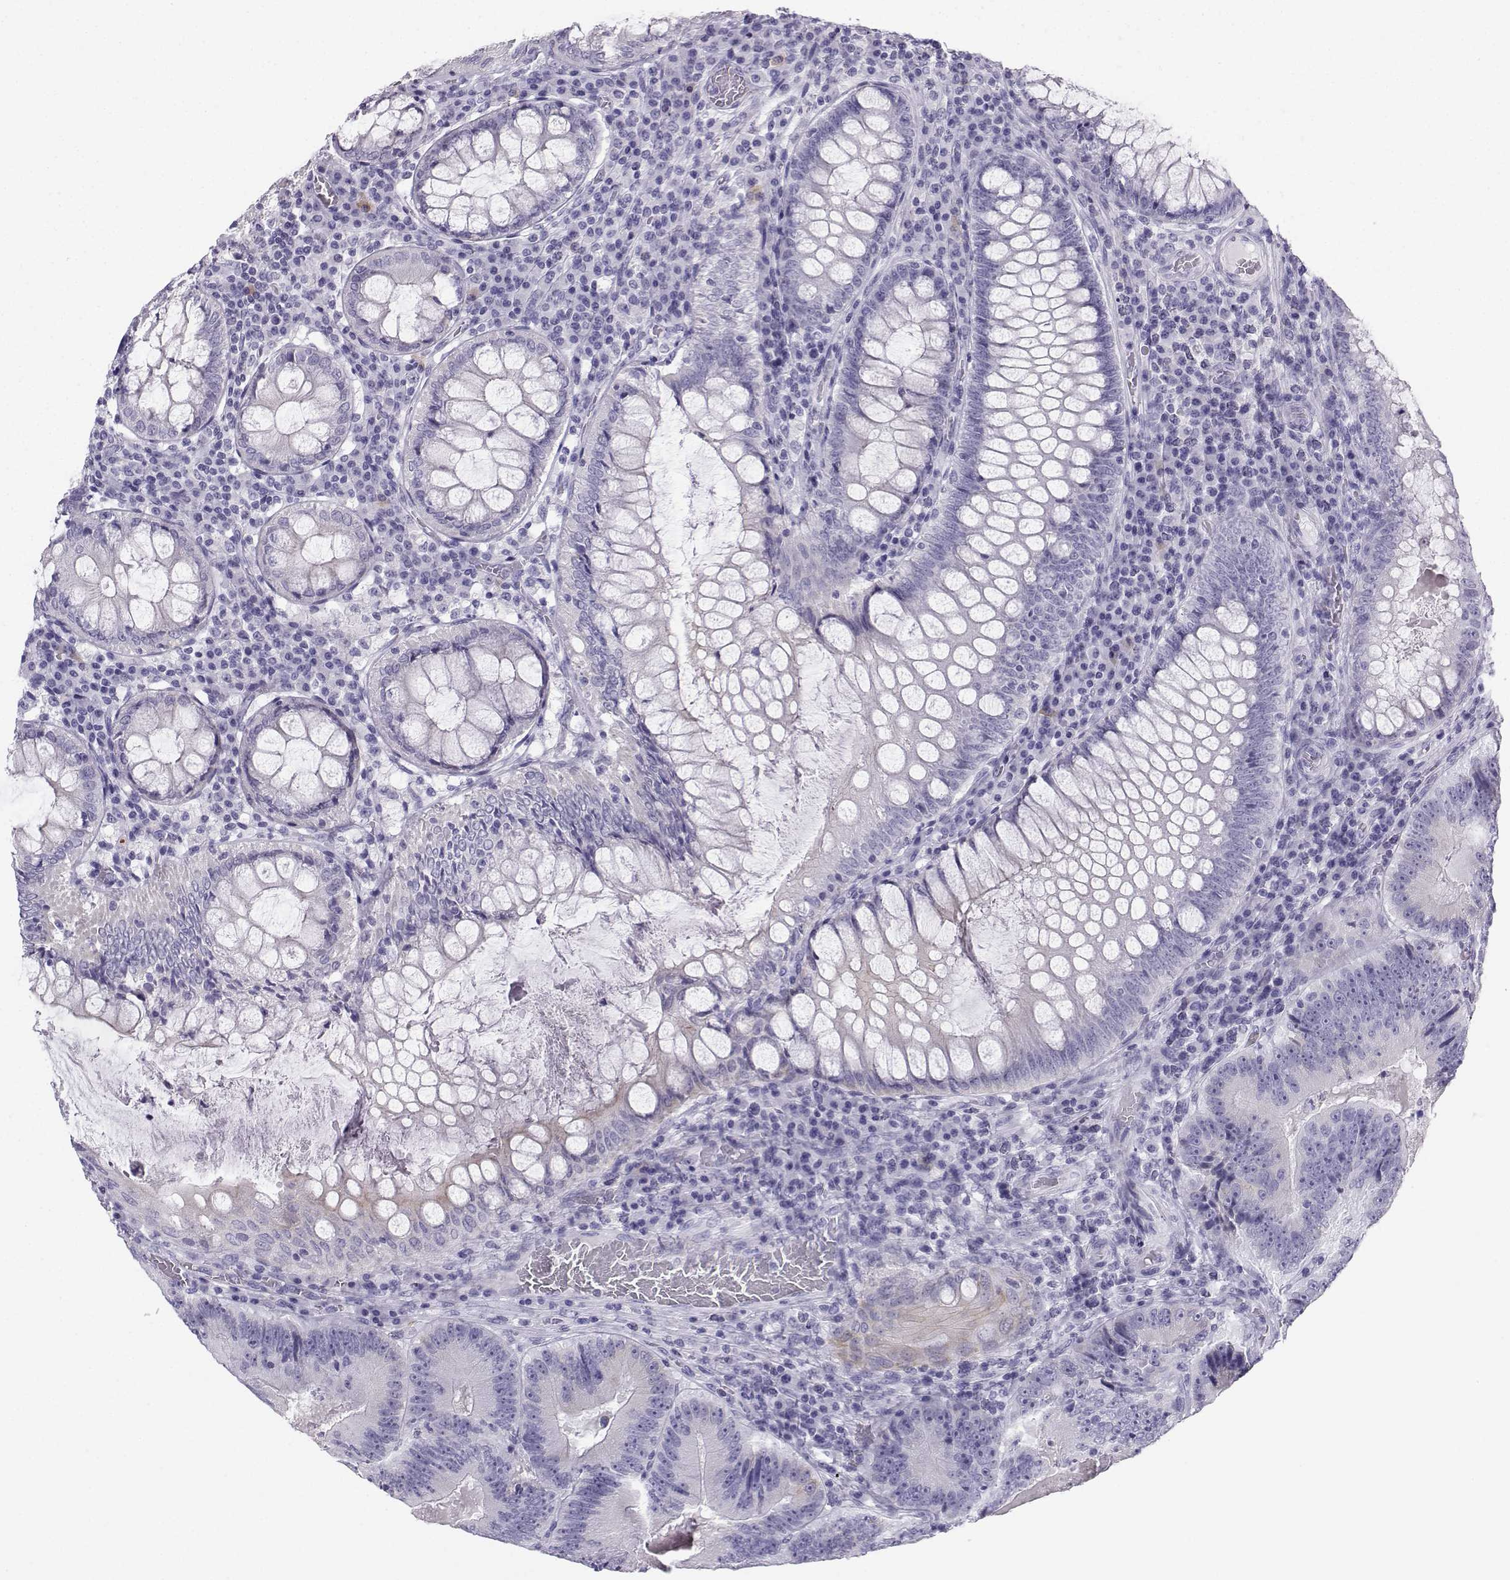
{"staining": {"intensity": "negative", "quantity": "none", "location": "none"}, "tissue": "colorectal cancer", "cell_type": "Tumor cells", "image_type": "cancer", "snomed": [{"axis": "morphology", "description": "Adenocarcinoma, NOS"}, {"axis": "topography", "description": "Colon"}], "caption": "High magnification brightfield microscopy of colorectal cancer (adenocarcinoma) stained with DAB (3,3'-diaminobenzidine) (brown) and counterstained with hematoxylin (blue): tumor cells show no significant positivity.", "gene": "NEFL", "patient": {"sex": "female", "age": 86}}